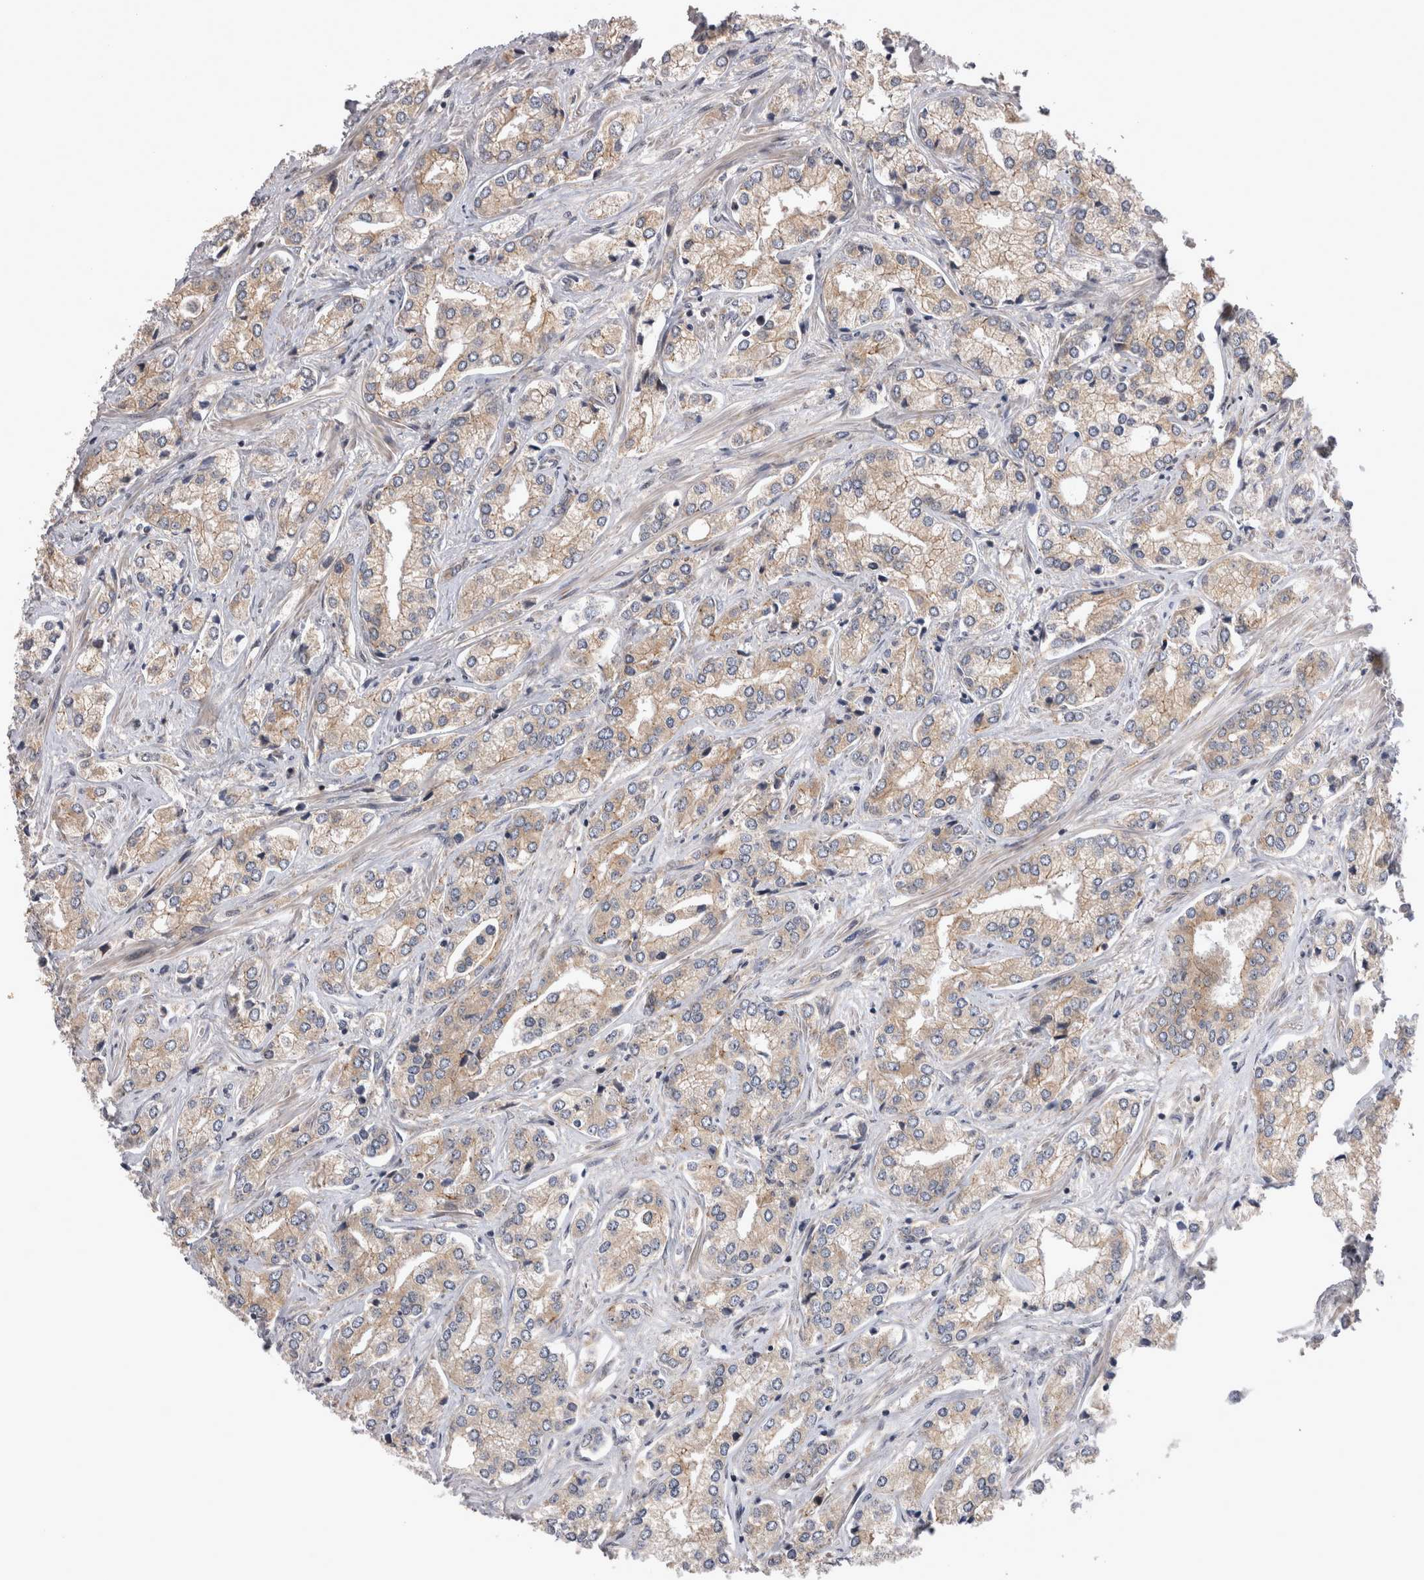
{"staining": {"intensity": "weak", "quantity": ">75%", "location": "cytoplasmic/membranous"}, "tissue": "prostate cancer", "cell_type": "Tumor cells", "image_type": "cancer", "snomed": [{"axis": "morphology", "description": "Adenocarcinoma, High grade"}, {"axis": "topography", "description": "Prostate"}], "caption": "Immunohistochemistry histopathology image of neoplastic tissue: prostate cancer stained using immunohistochemistry (IHC) shows low levels of weak protein expression localized specifically in the cytoplasmic/membranous of tumor cells, appearing as a cytoplasmic/membranous brown color.", "gene": "NENF", "patient": {"sex": "male", "age": 66}}